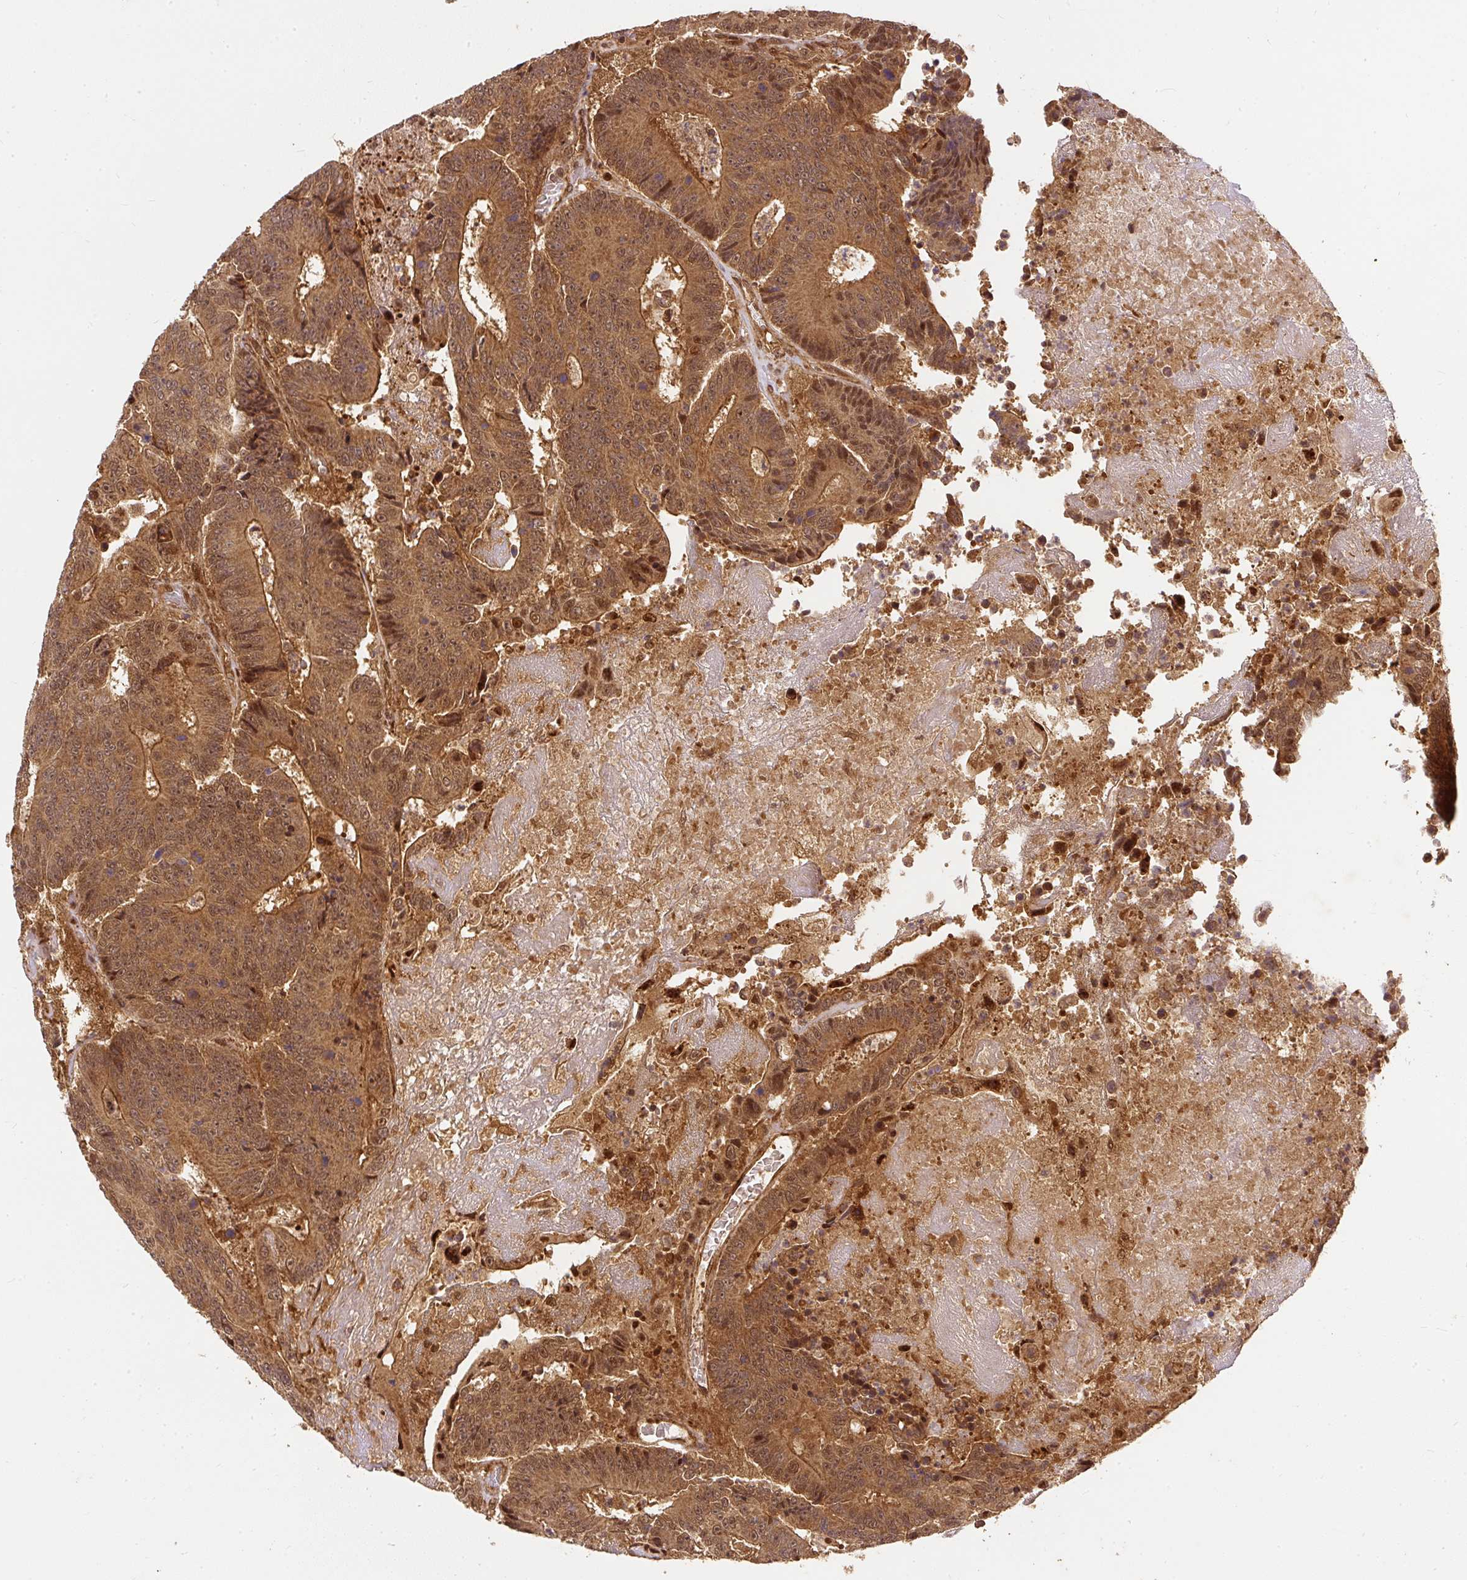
{"staining": {"intensity": "moderate", "quantity": ">75%", "location": "cytoplasmic/membranous"}, "tissue": "colorectal cancer", "cell_type": "Tumor cells", "image_type": "cancer", "snomed": [{"axis": "morphology", "description": "Adenocarcinoma, NOS"}, {"axis": "topography", "description": "Colon"}], "caption": "Immunohistochemistry (DAB (3,3'-diaminobenzidine)) staining of colorectal cancer (adenocarcinoma) demonstrates moderate cytoplasmic/membranous protein expression in approximately >75% of tumor cells.", "gene": "PSMD1", "patient": {"sex": "male", "age": 83}}